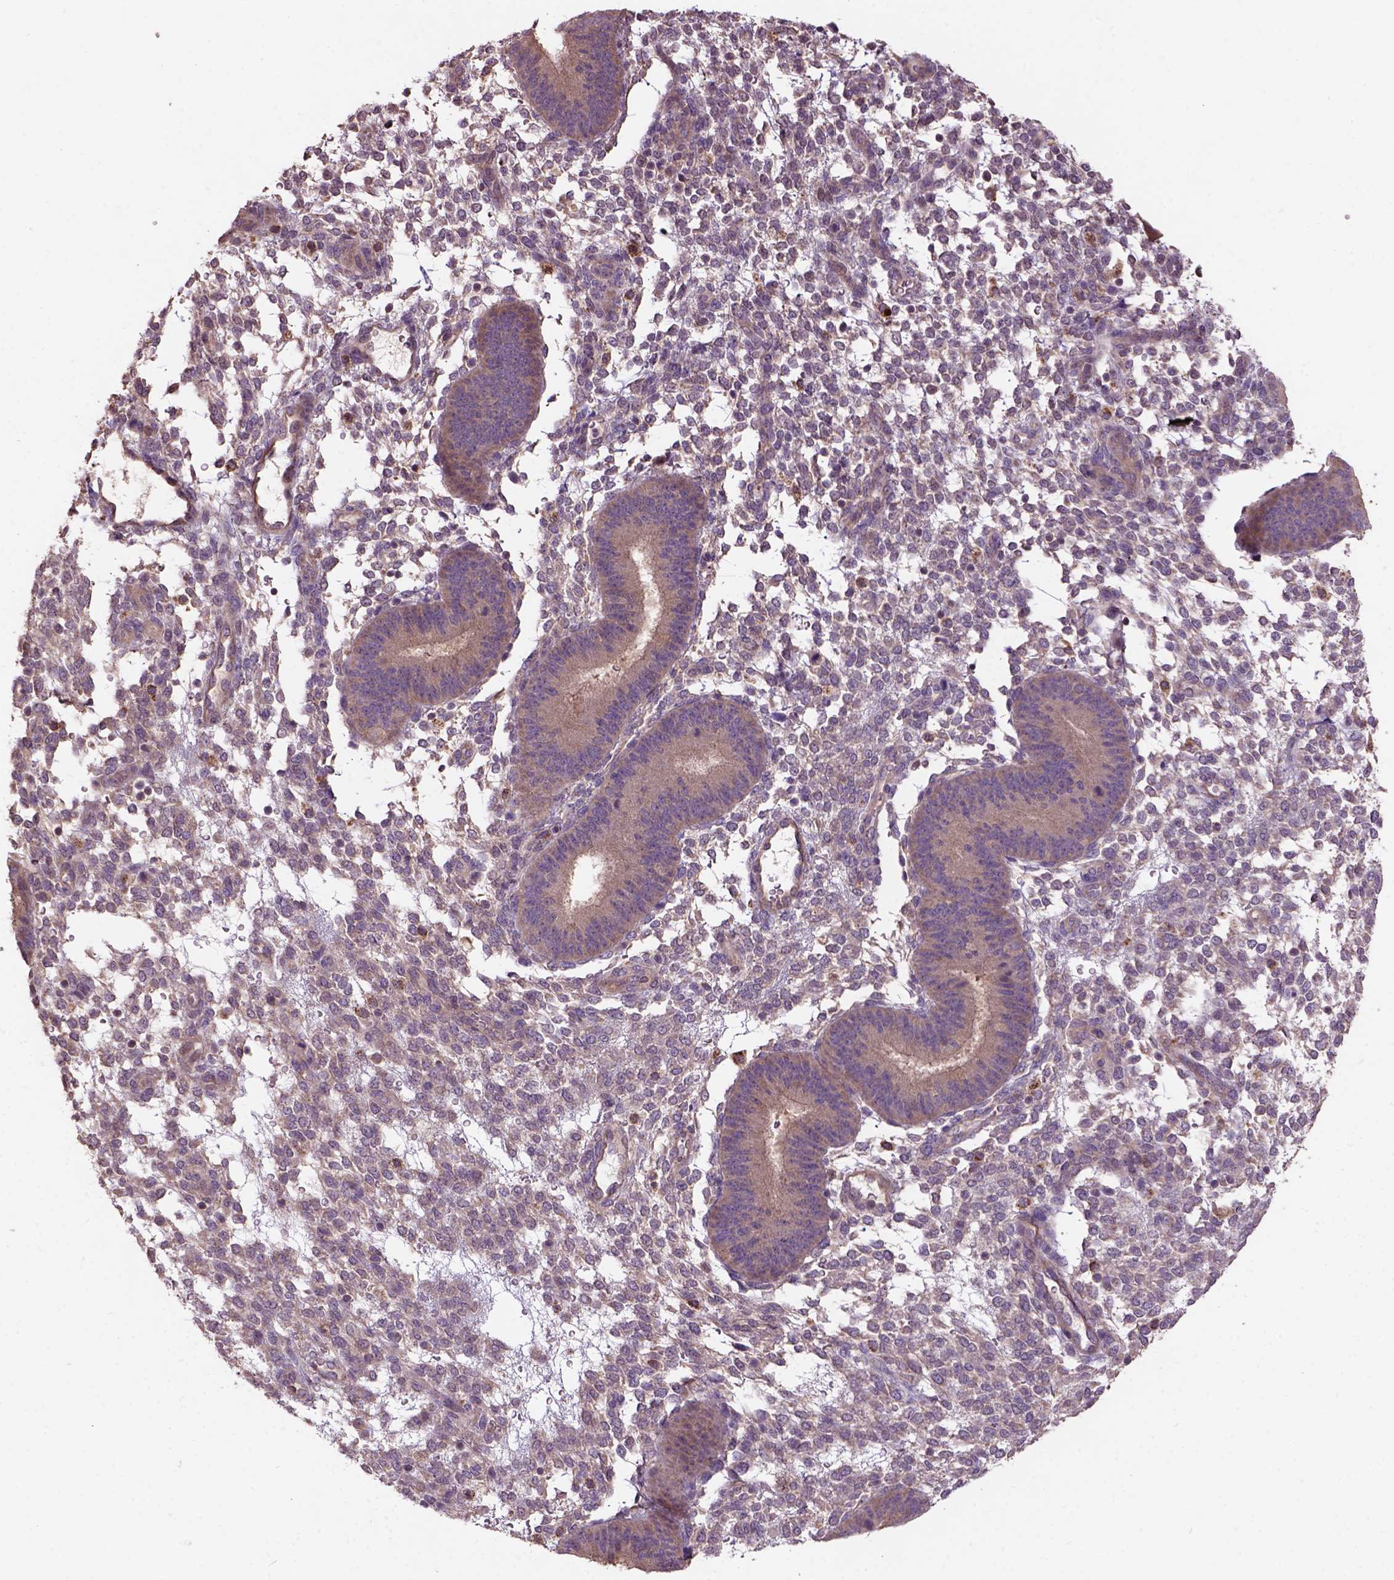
{"staining": {"intensity": "weak", "quantity": "25%-75%", "location": "cytoplasmic/membranous"}, "tissue": "endometrium", "cell_type": "Cells in endometrial stroma", "image_type": "normal", "snomed": [{"axis": "morphology", "description": "Normal tissue, NOS"}, {"axis": "topography", "description": "Endometrium"}], "caption": "Immunohistochemistry (IHC) staining of normal endometrium, which exhibits low levels of weak cytoplasmic/membranous staining in about 25%-75% of cells in endometrial stroma indicating weak cytoplasmic/membranous protein staining. The staining was performed using DAB (3,3'-diaminobenzidine) (brown) for protein detection and nuclei were counterstained in hematoxylin (blue).", "gene": "KBTBD8", "patient": {"sex": "female", "age": 39}}